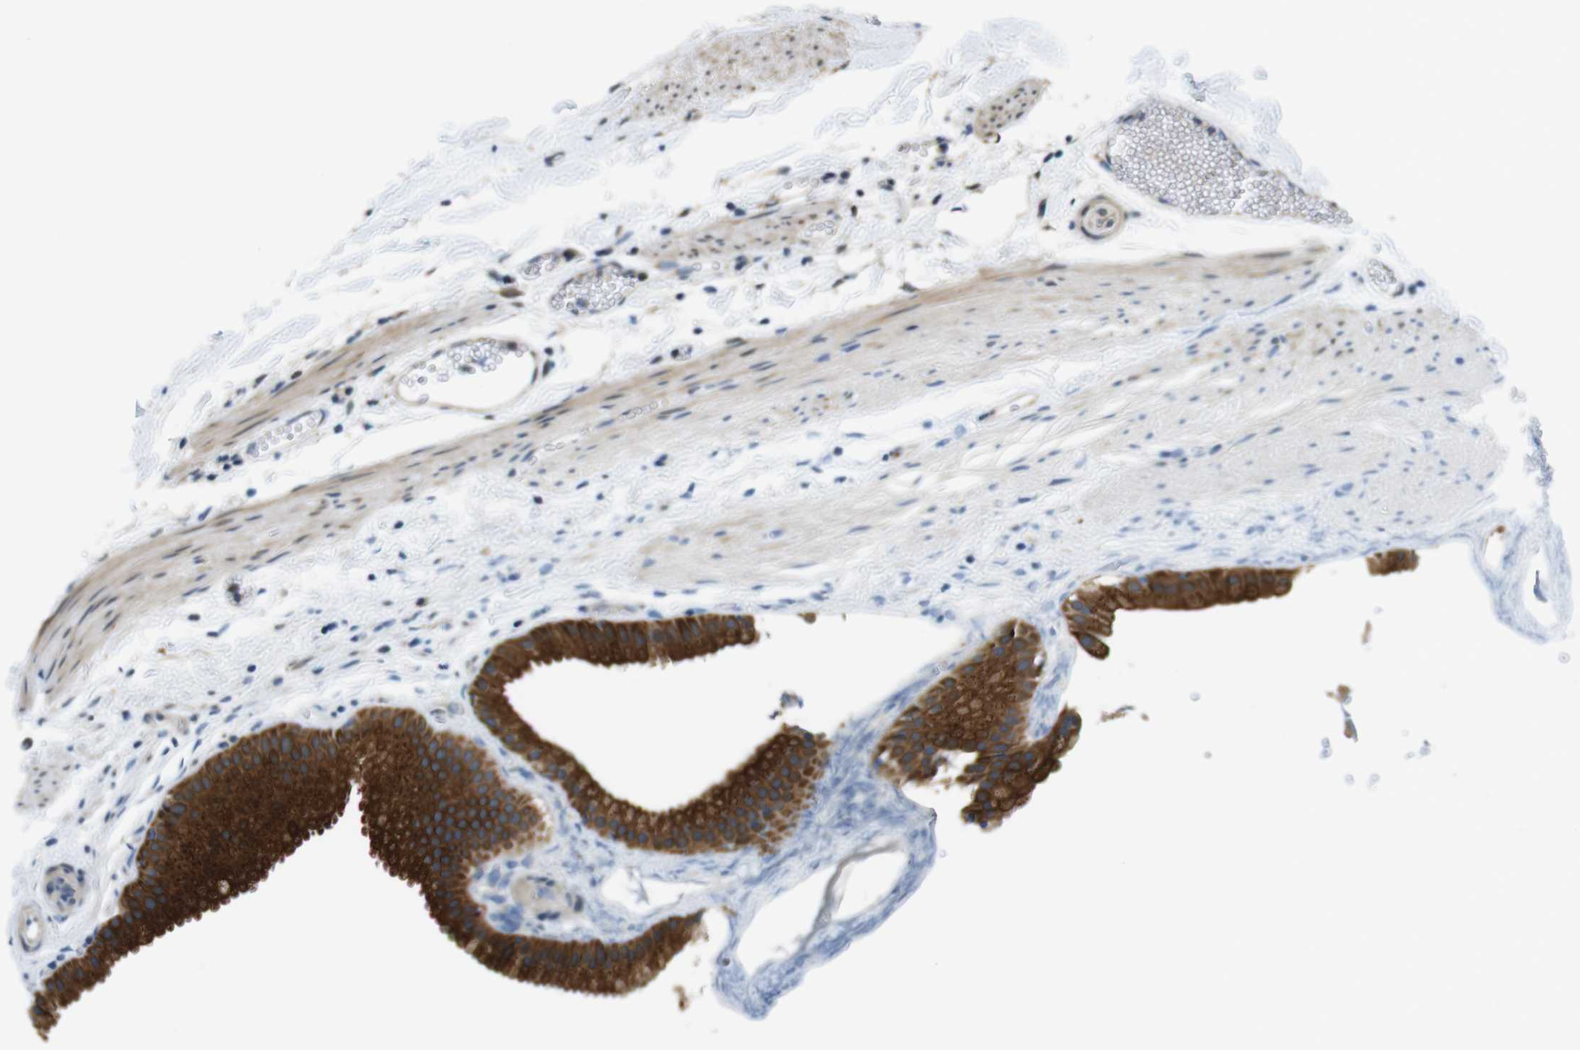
{"staining": {"intensity": "strong", "quantity": ">75%", "location": "cytoplasmic/membranous"}, "tissue": "gallbladder", "cell_type": "Glandular cells", "image_type": "normal", "snomed": [{"axis": "morphology", "description": "Normal tissue, NOS"}, {"axis": "topography", "description": "Gallbladder"}], "caption": "Glandular cells demonstrate strong cytoplasmic/membranous staining in approximately >75% of cells in normal gallbladder.", "gene": "ZDHHC3", "patient": {"sex": "female", "age": 64}}